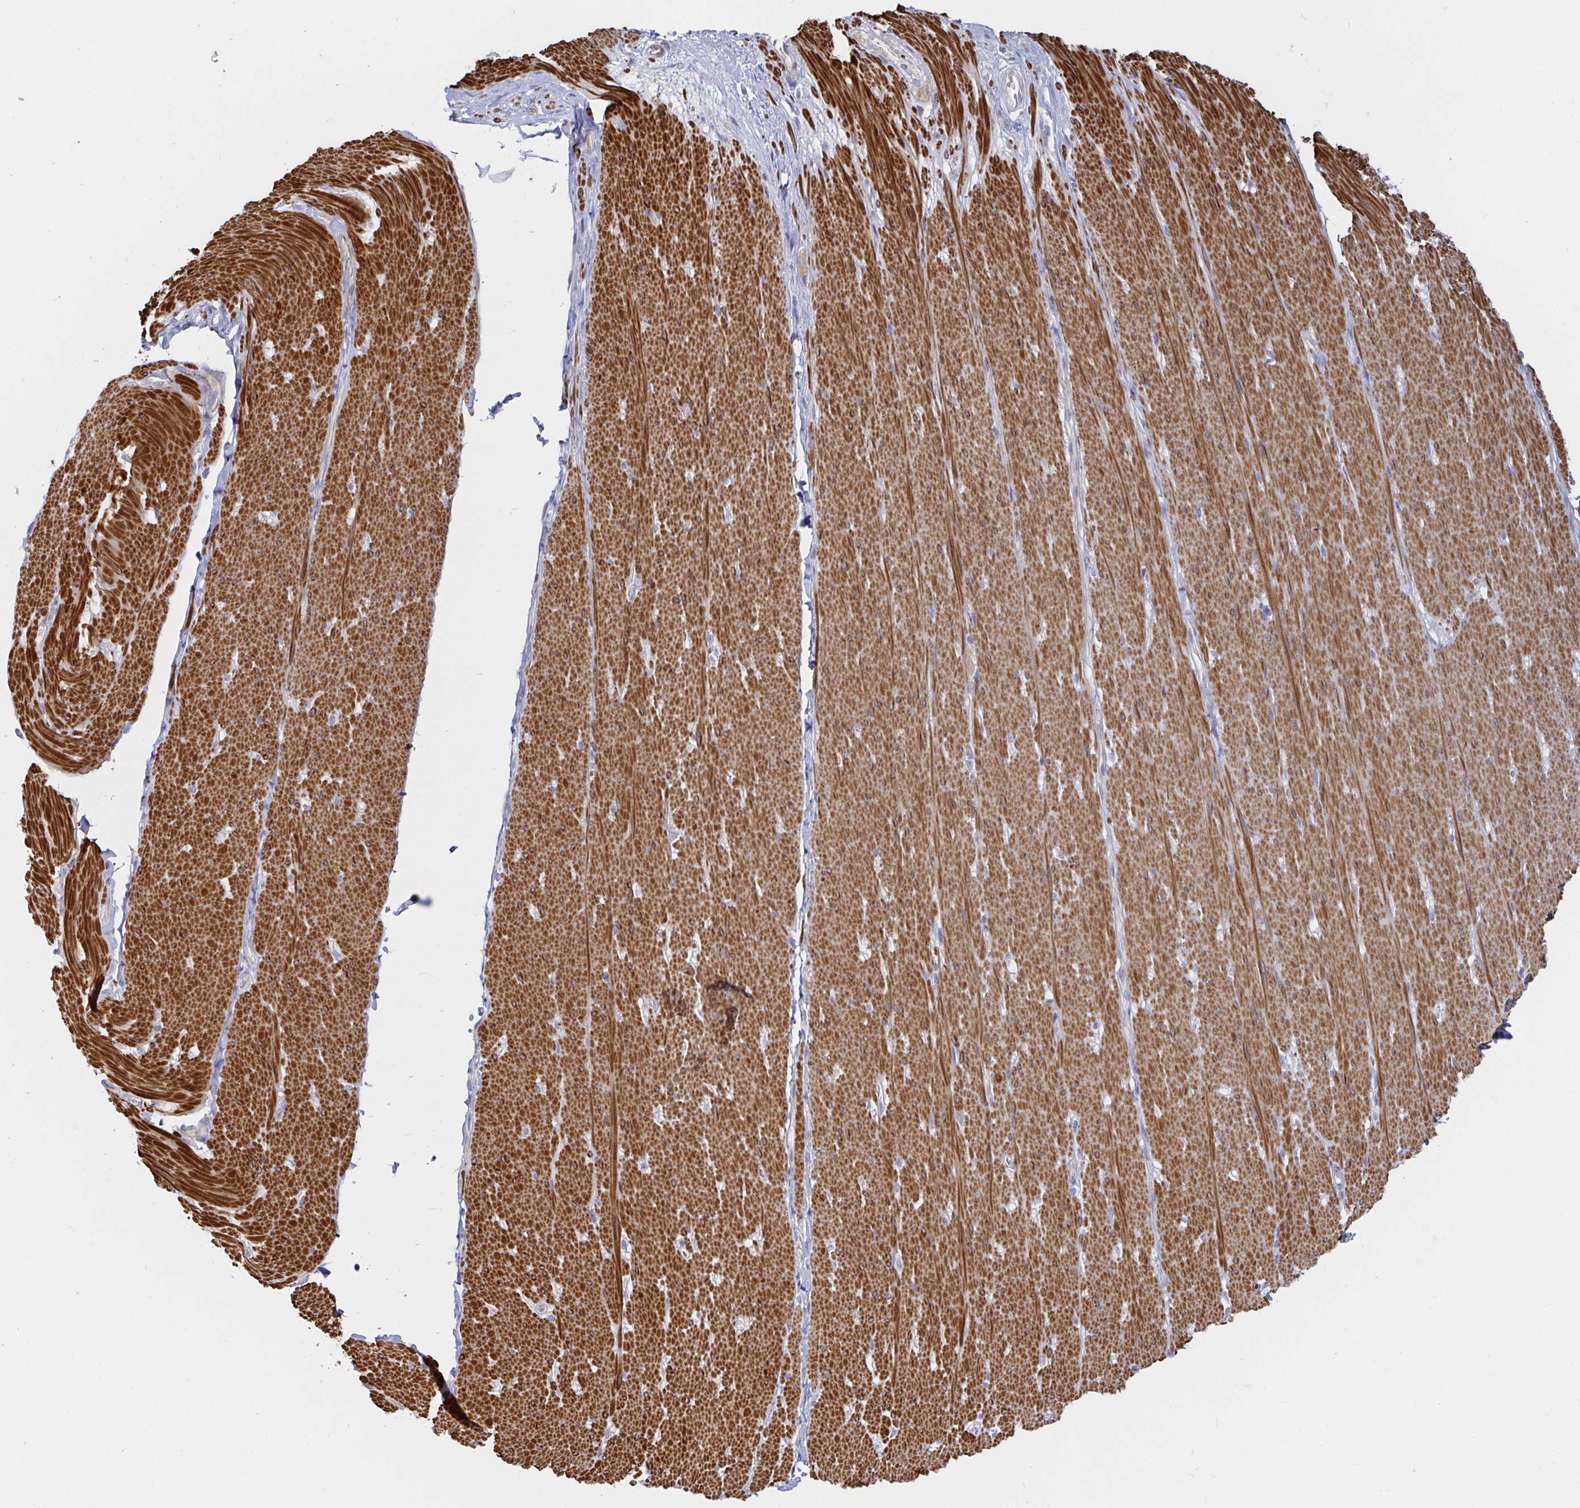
{"staining": {"intensity": "strong", "quantity": ">75%", "location": "cytoplasmic/membranous"}, "tissue": "smooth muscle", "cell_type": "Smooth muscle cells", "image_type": "normal", "snomed": [{"axis": "morphology", "description": "Normal tissue, NOS"}, {"axis": "topography", "description": "Smooth muscle"}, {"axis": "topography", "description": "Rectum"}], "caption": "This micrograph reveals IHC staining of unremarkable human smooth muscle, with high strong cytoplasmic/membranous positivity in about >75% of smooth muscle cells.", "gene": "SSH2", "patient": {"sex": "male", "age": 53}}